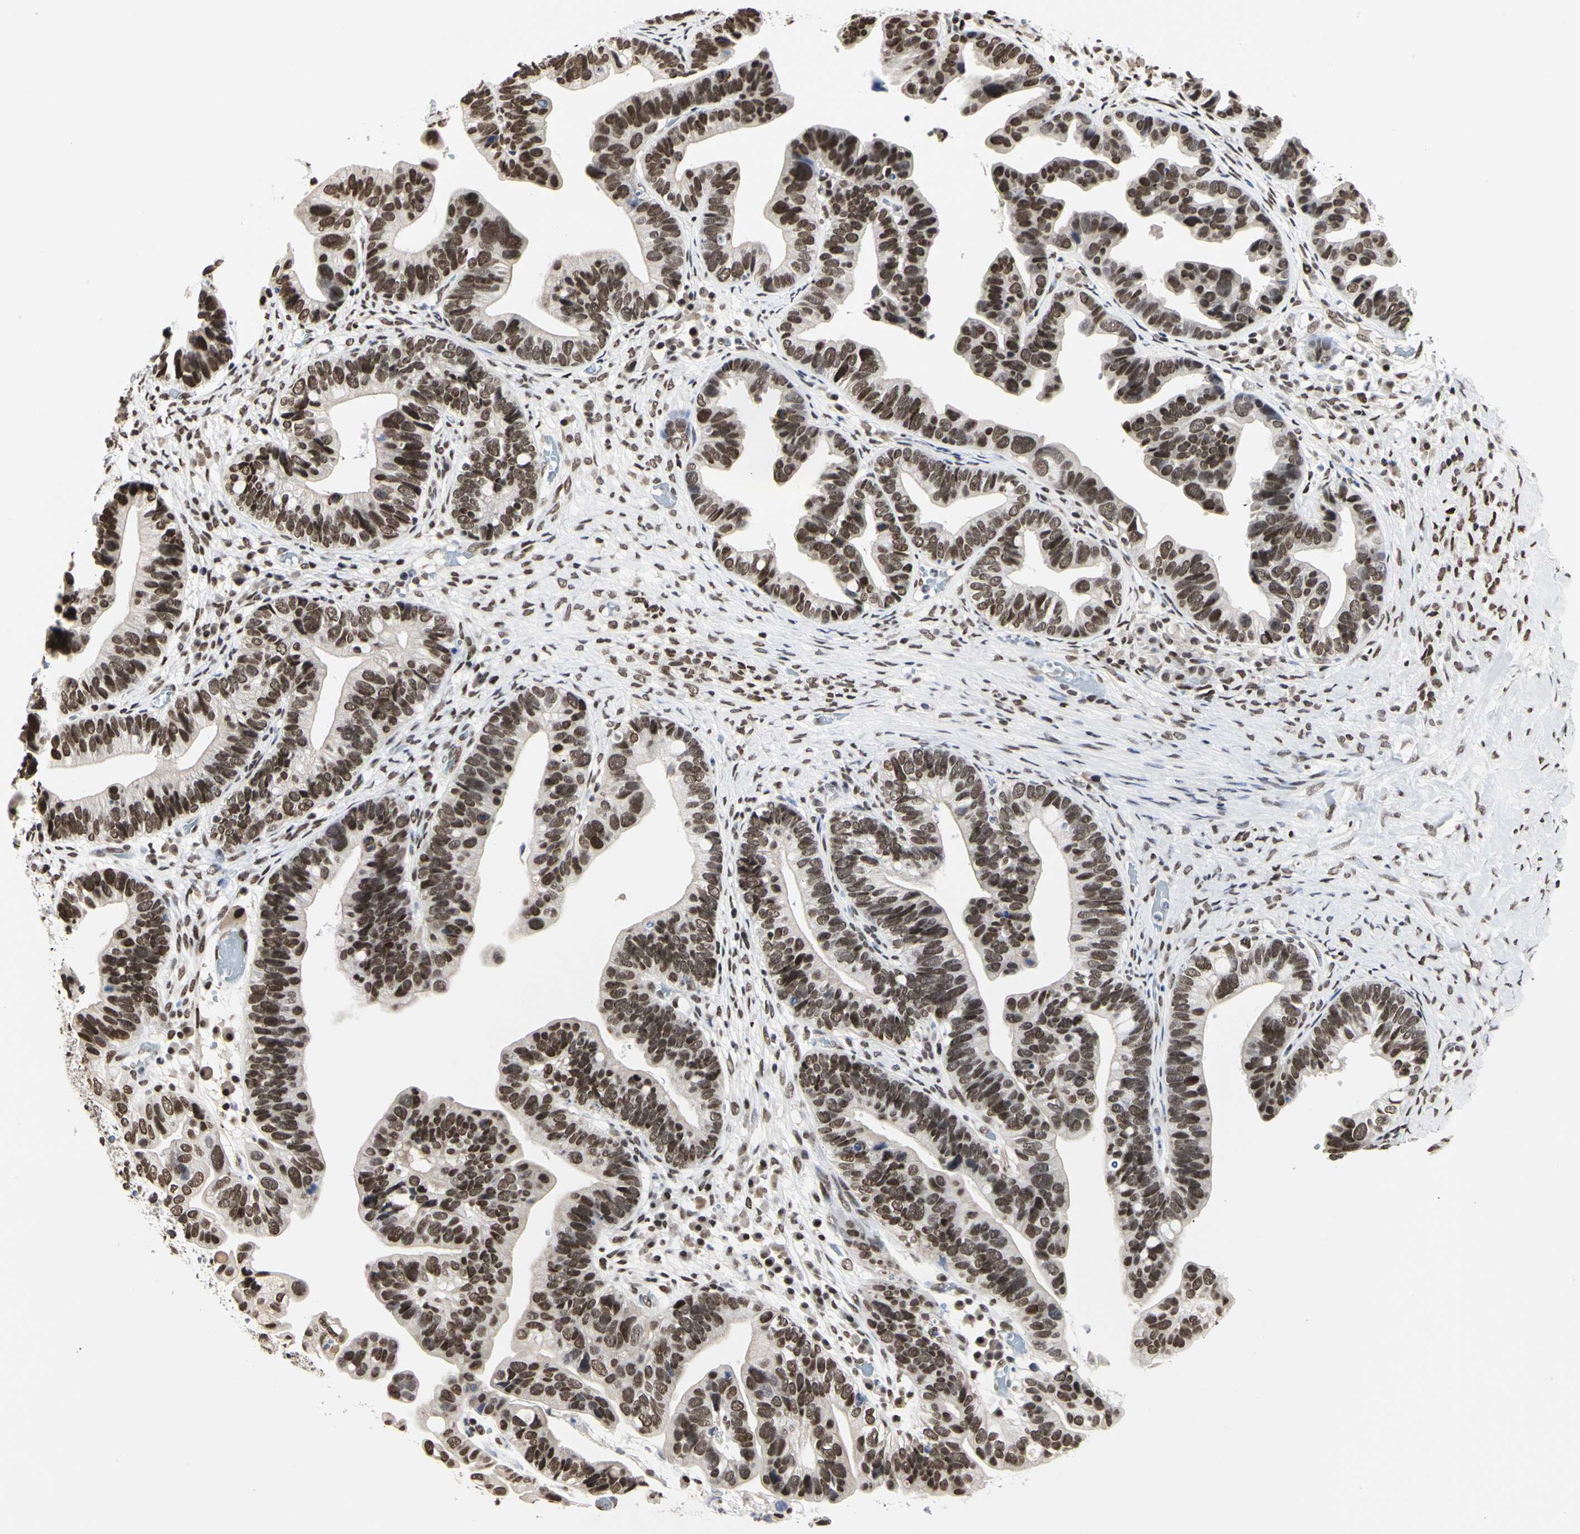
{"staining": {"intensity": "moderate", "quantity": ">75%", "location": "nuclear"}, "tissue": "ovarian cancer", "cell_type": "Tumor cells", "image_type": "cancer", "snomed": [{"axis": "morphology", "description": "Cystadenocarcinoma, serous, NOS"}, {"axis": "topography", "description": "Ovary"}], "caption": "Ovarian cancer was stained to show a protein in brown. There is medium levels of moderate nuclear staining in about >75% of tumor cells.", "gene": "PRMT3", "patient": {"sex": "female", "age": 56}}